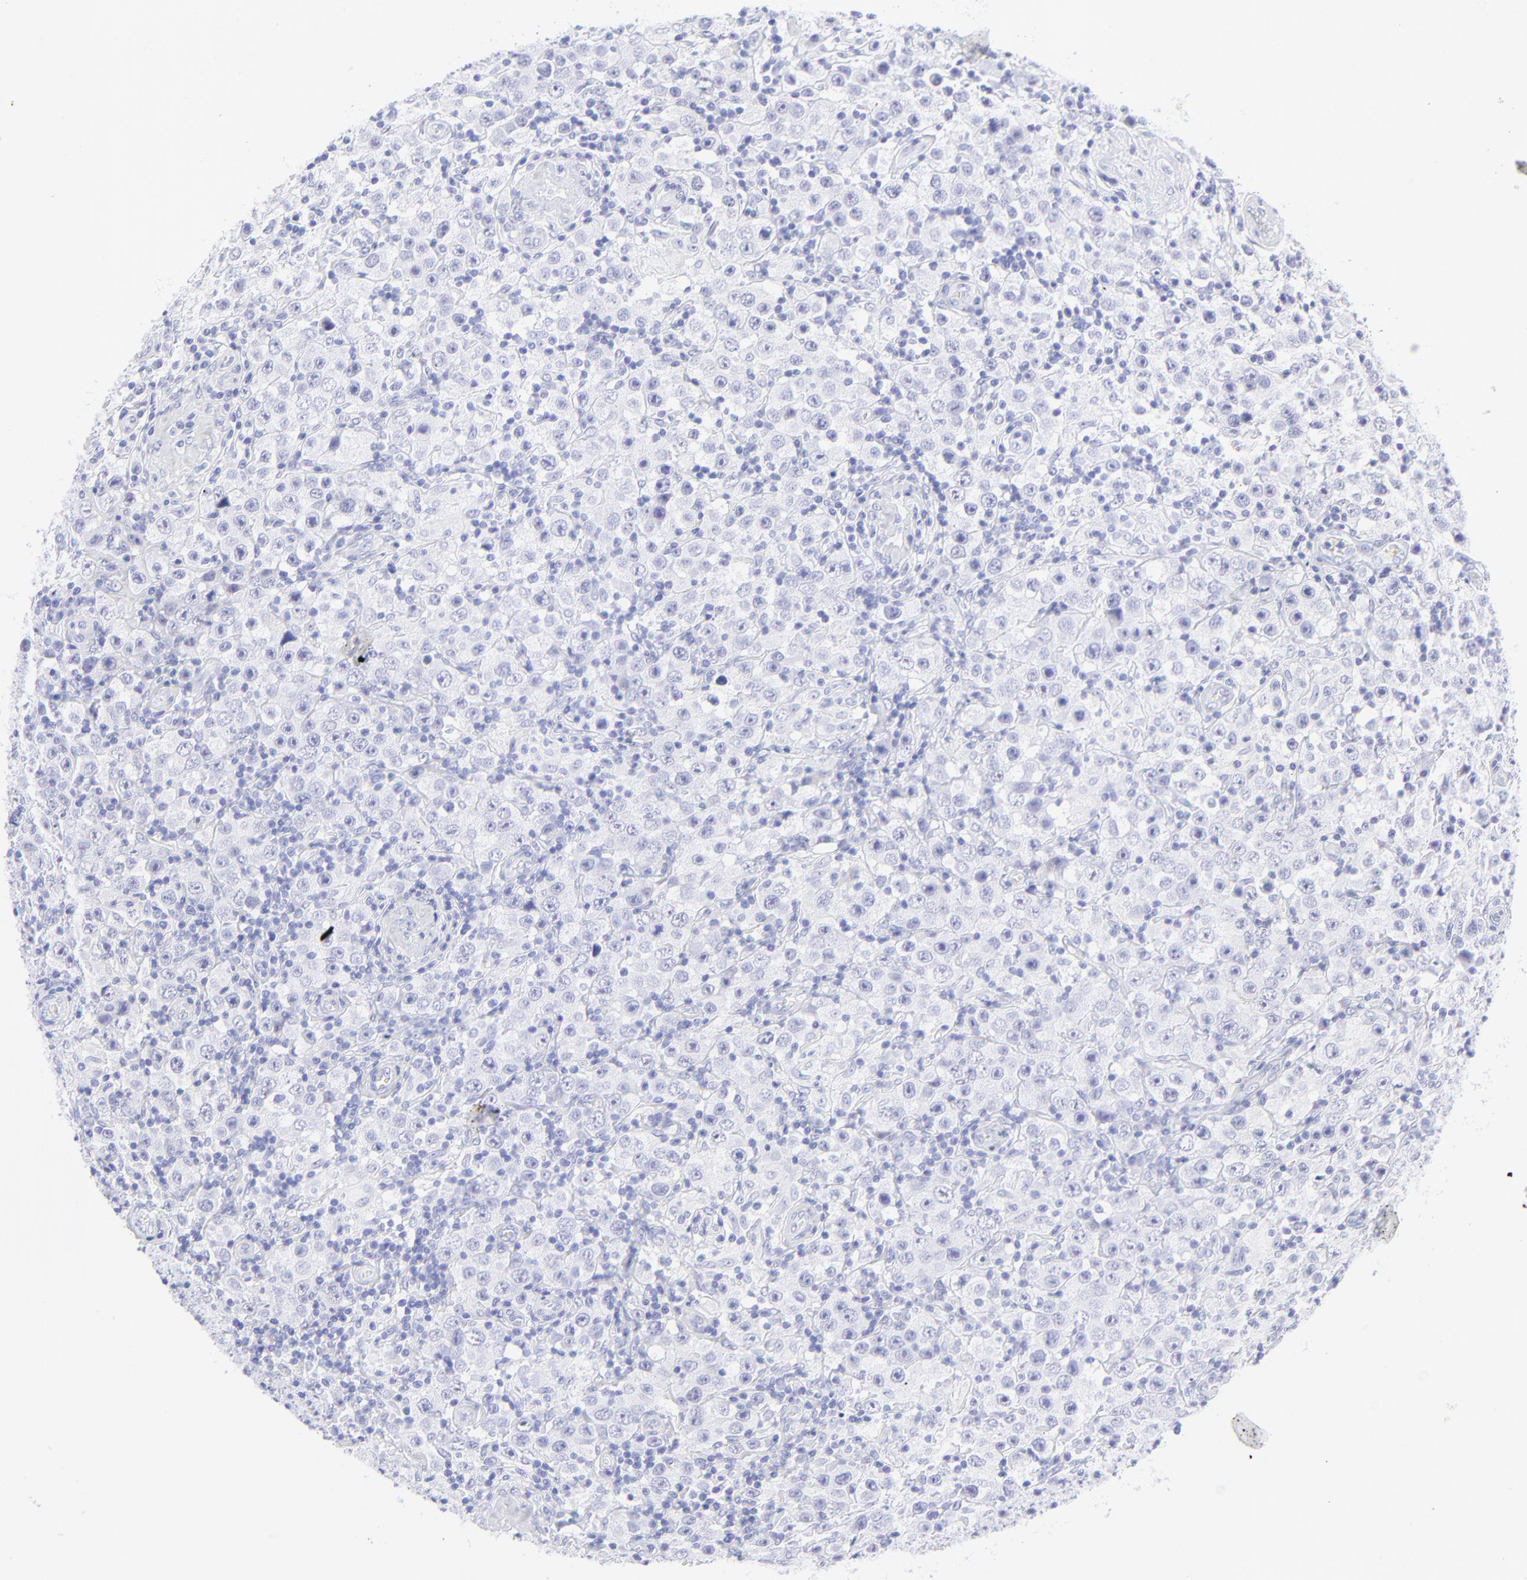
{"staining": {"intensity": "negative", "quantity": "none", "location": "none"}, "tissue": "testis cancer", "cell_type": "Tumor cells", "image_type": "cancer", "snomed": [{"axis": "morphology", "description": "Seminoma, NOS"}, {"axis": "topography", "description": "Testis"}], "caption": "IHC histopathology image of human testis seminoma stained for a protein (brown), which shows no expression in tumor cells.", "gene": "KLF4", "patient": {"sex": "male", "age": 32}}